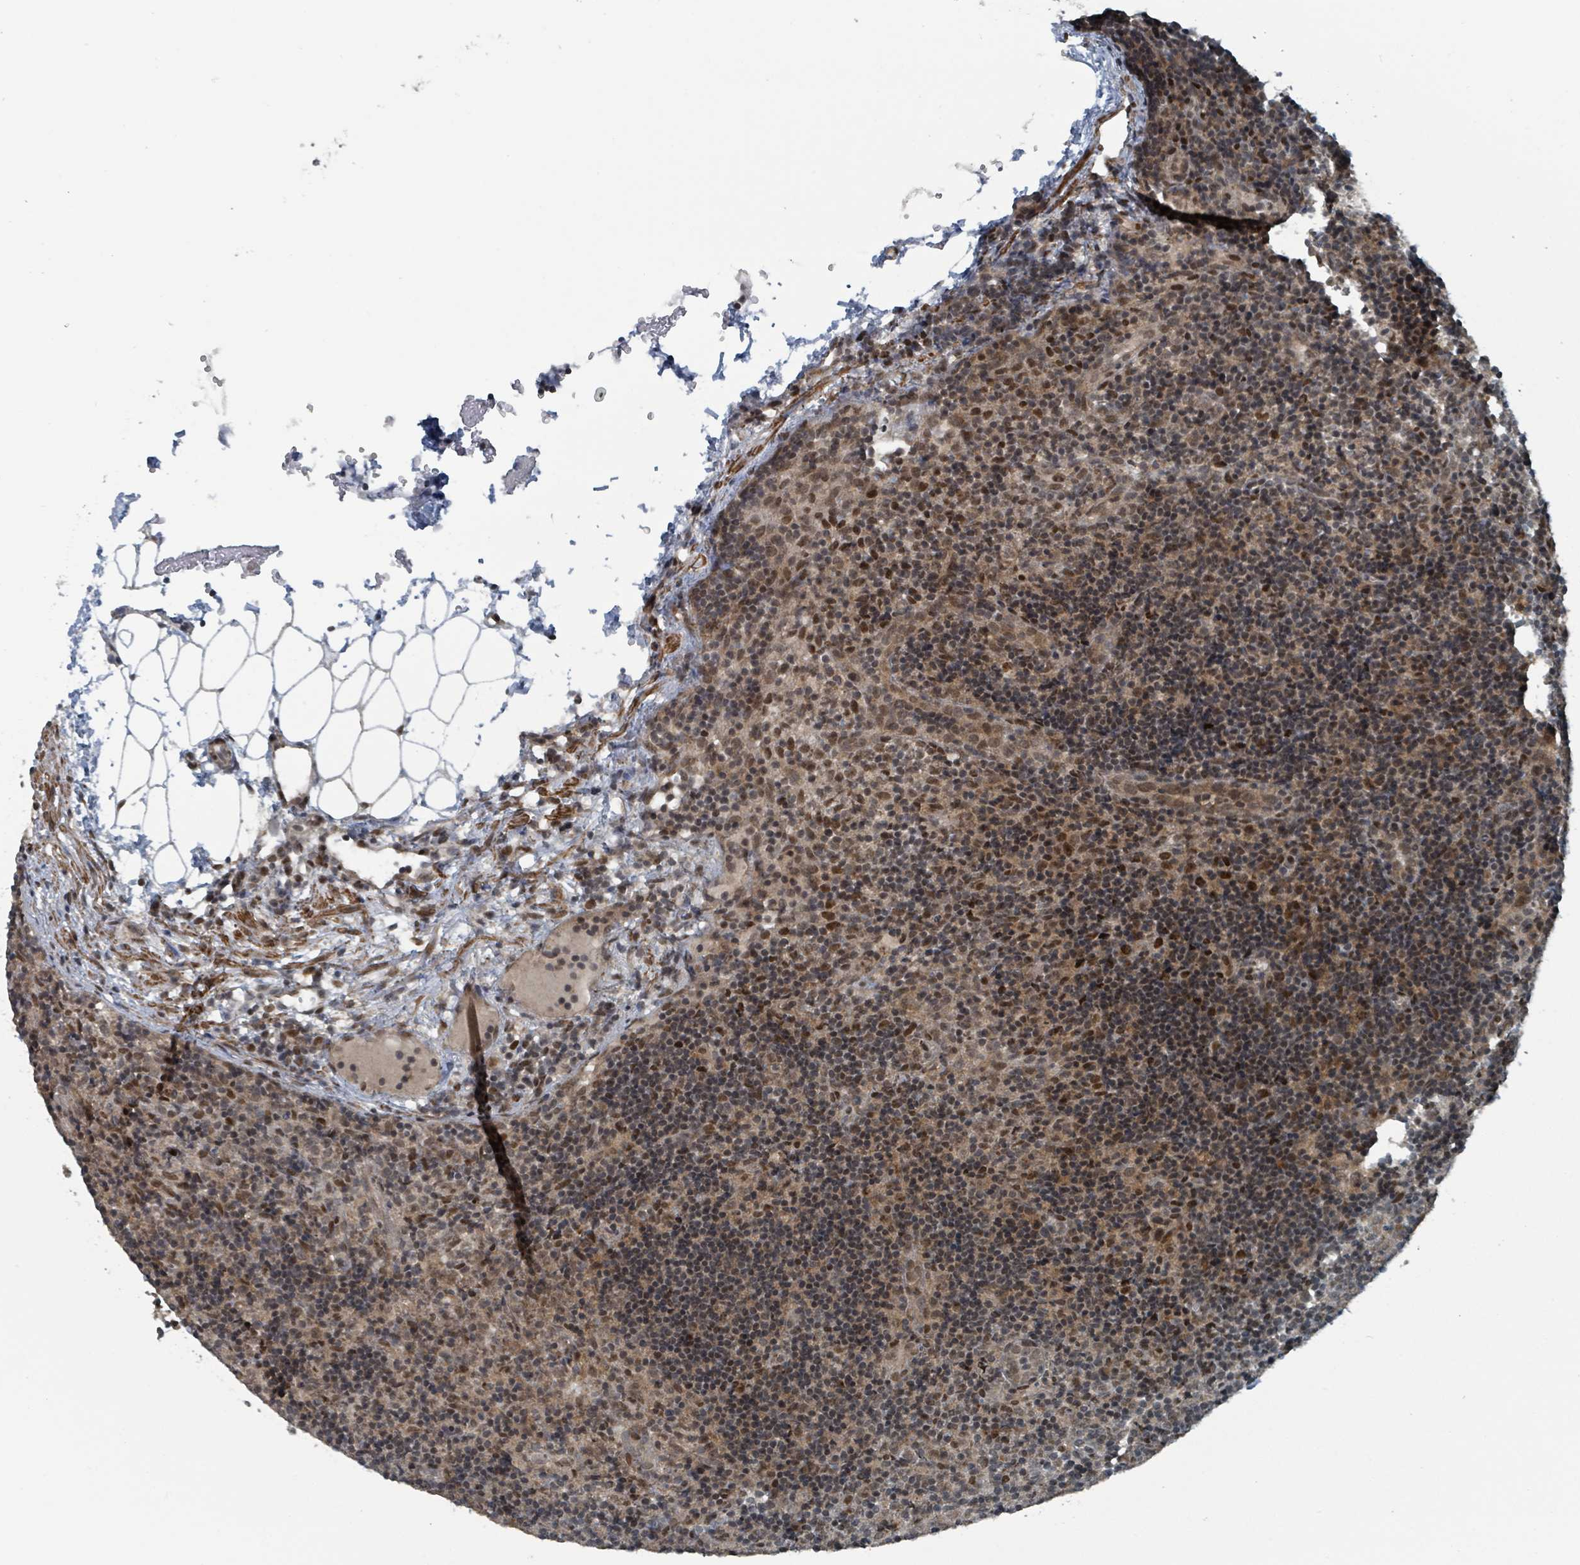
{"staining": {"intensity": "weak", "quantity": "<25%", "location": "nuclear"}, "tissue": "lymph node", "cell_type": "Non-germinal center cells", "image_type": "normal", "snomed": [{"axis": "morphology", "description": "Normal tissue, NOS"}, {"axis": "topography", "description": "Lymph node"}], "caption": "High power microscopy photomicrograph of an IHC micrograph of unremarkable lymph node, revealing no significant expression in non-germinal center cells.", "gene": "PHIP", "patient": {"sex": "female", "age": 30}}